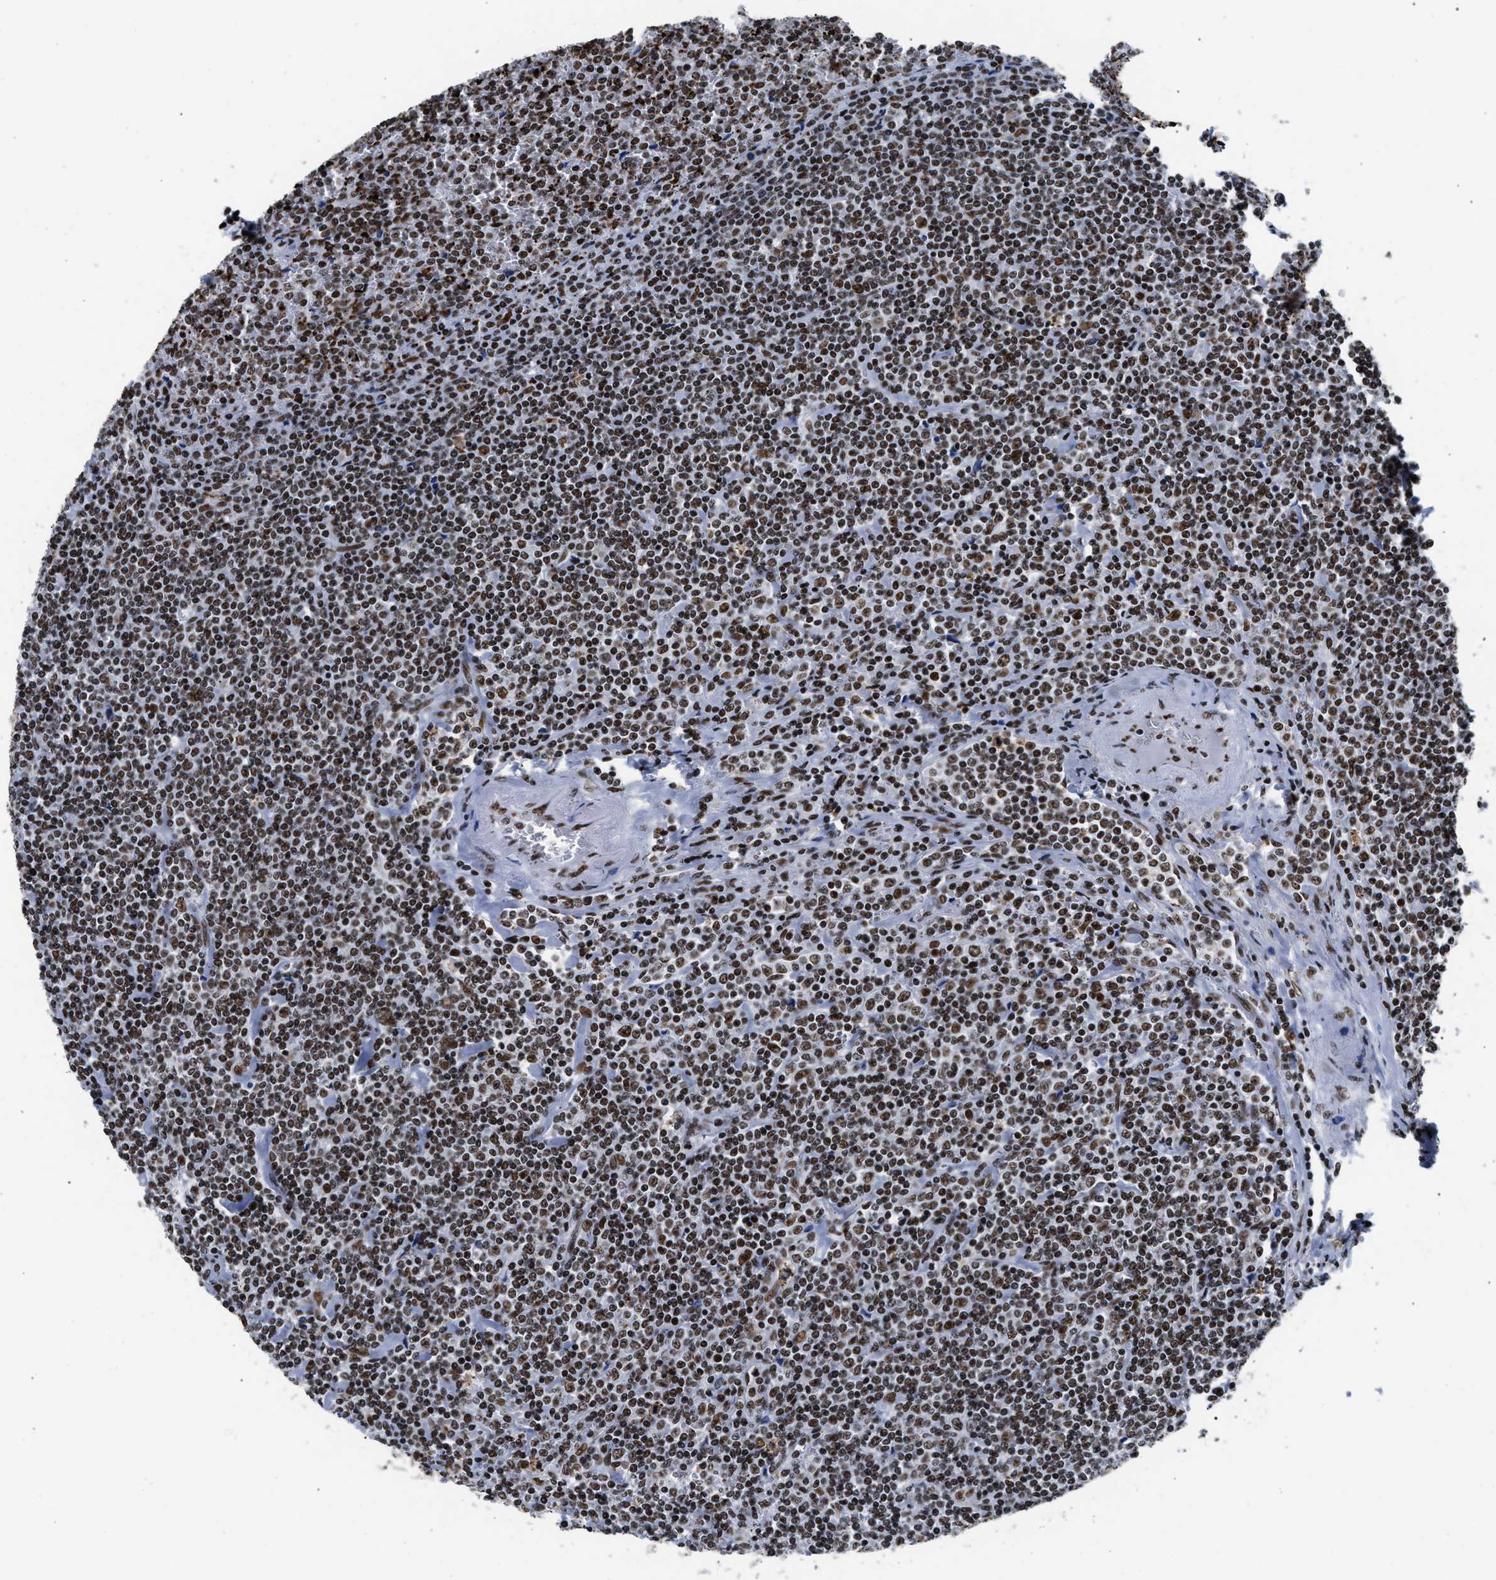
{"staining": {"intensity": "strong", "quantity": ">75%", "location": "nuclear"}, "tissue": "lymphoma", "cell_type": "Tumor cells", "image_type": "cancer", "snomed": [{"axis": "morphology", "description": "Malignant lymphoma, non-Hodgkin's type, Low grade"}, {"axis": "topography", "description": "Spleen"}], "caption": "Protein staining of lymphoma tissue exhibits strong nuclear expression in approximately >75% of tumor cells.", "gene": "RAD21", "patient": {"sex": "female", "age": 19}}